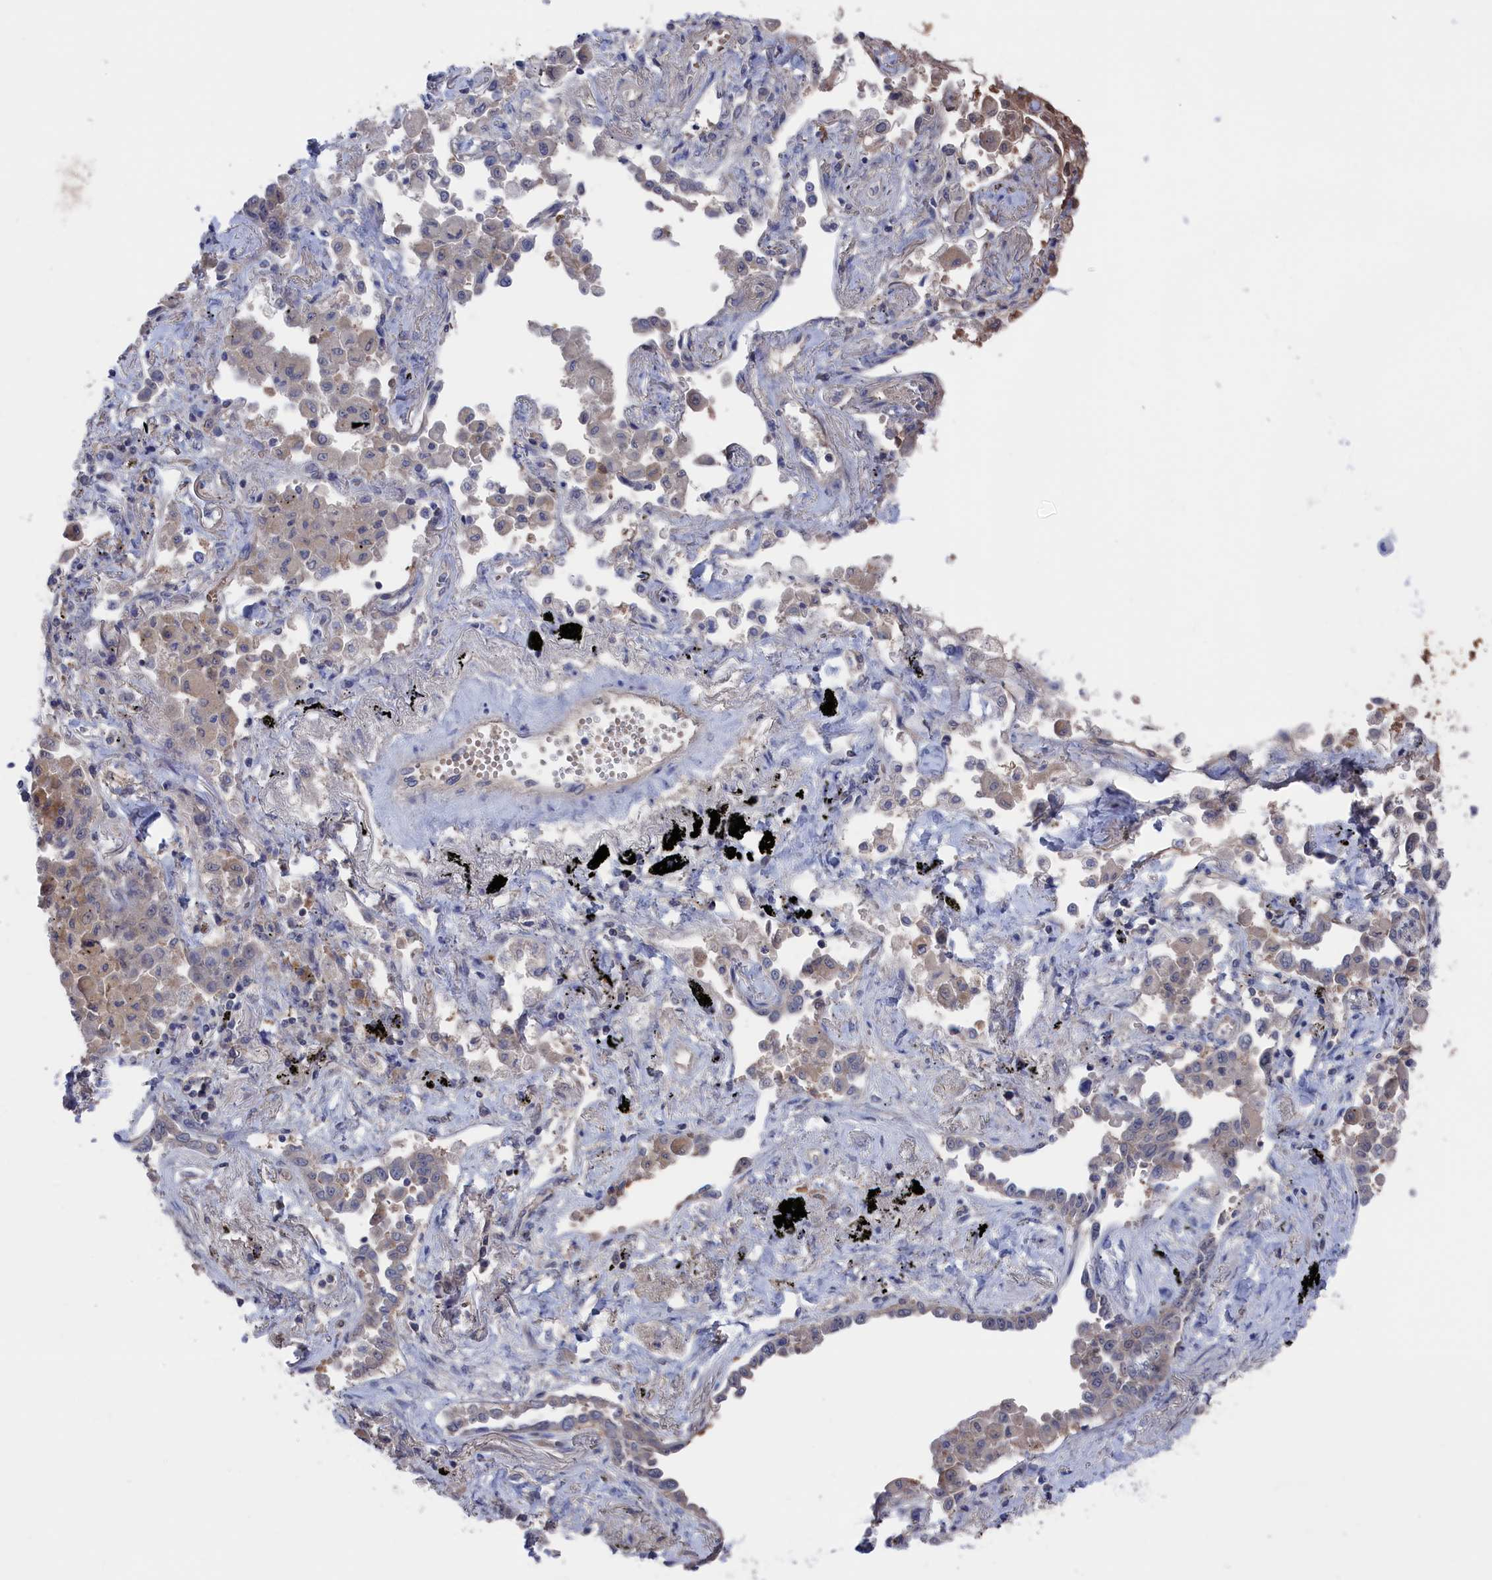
{"staining": {"intensity": "weak", "quantity": "<25%", "location": "cytoplasmic/membranous"}, "tissue": "lung cancer", "cell_type": "Tumor cells", "image_type": "cancer", "snomed": [{"axis": "morphology", "description": "Adenocarcinoma, NOS"}, {"axis": "topography", "description": "Lung"}], "caption": "Lung adenocarcinoma stained for a protein using immunohistochemistry displays no positivity tumor cells.", "gene": "NUTF2", "patient": {"sex": "male", "age": 67}}